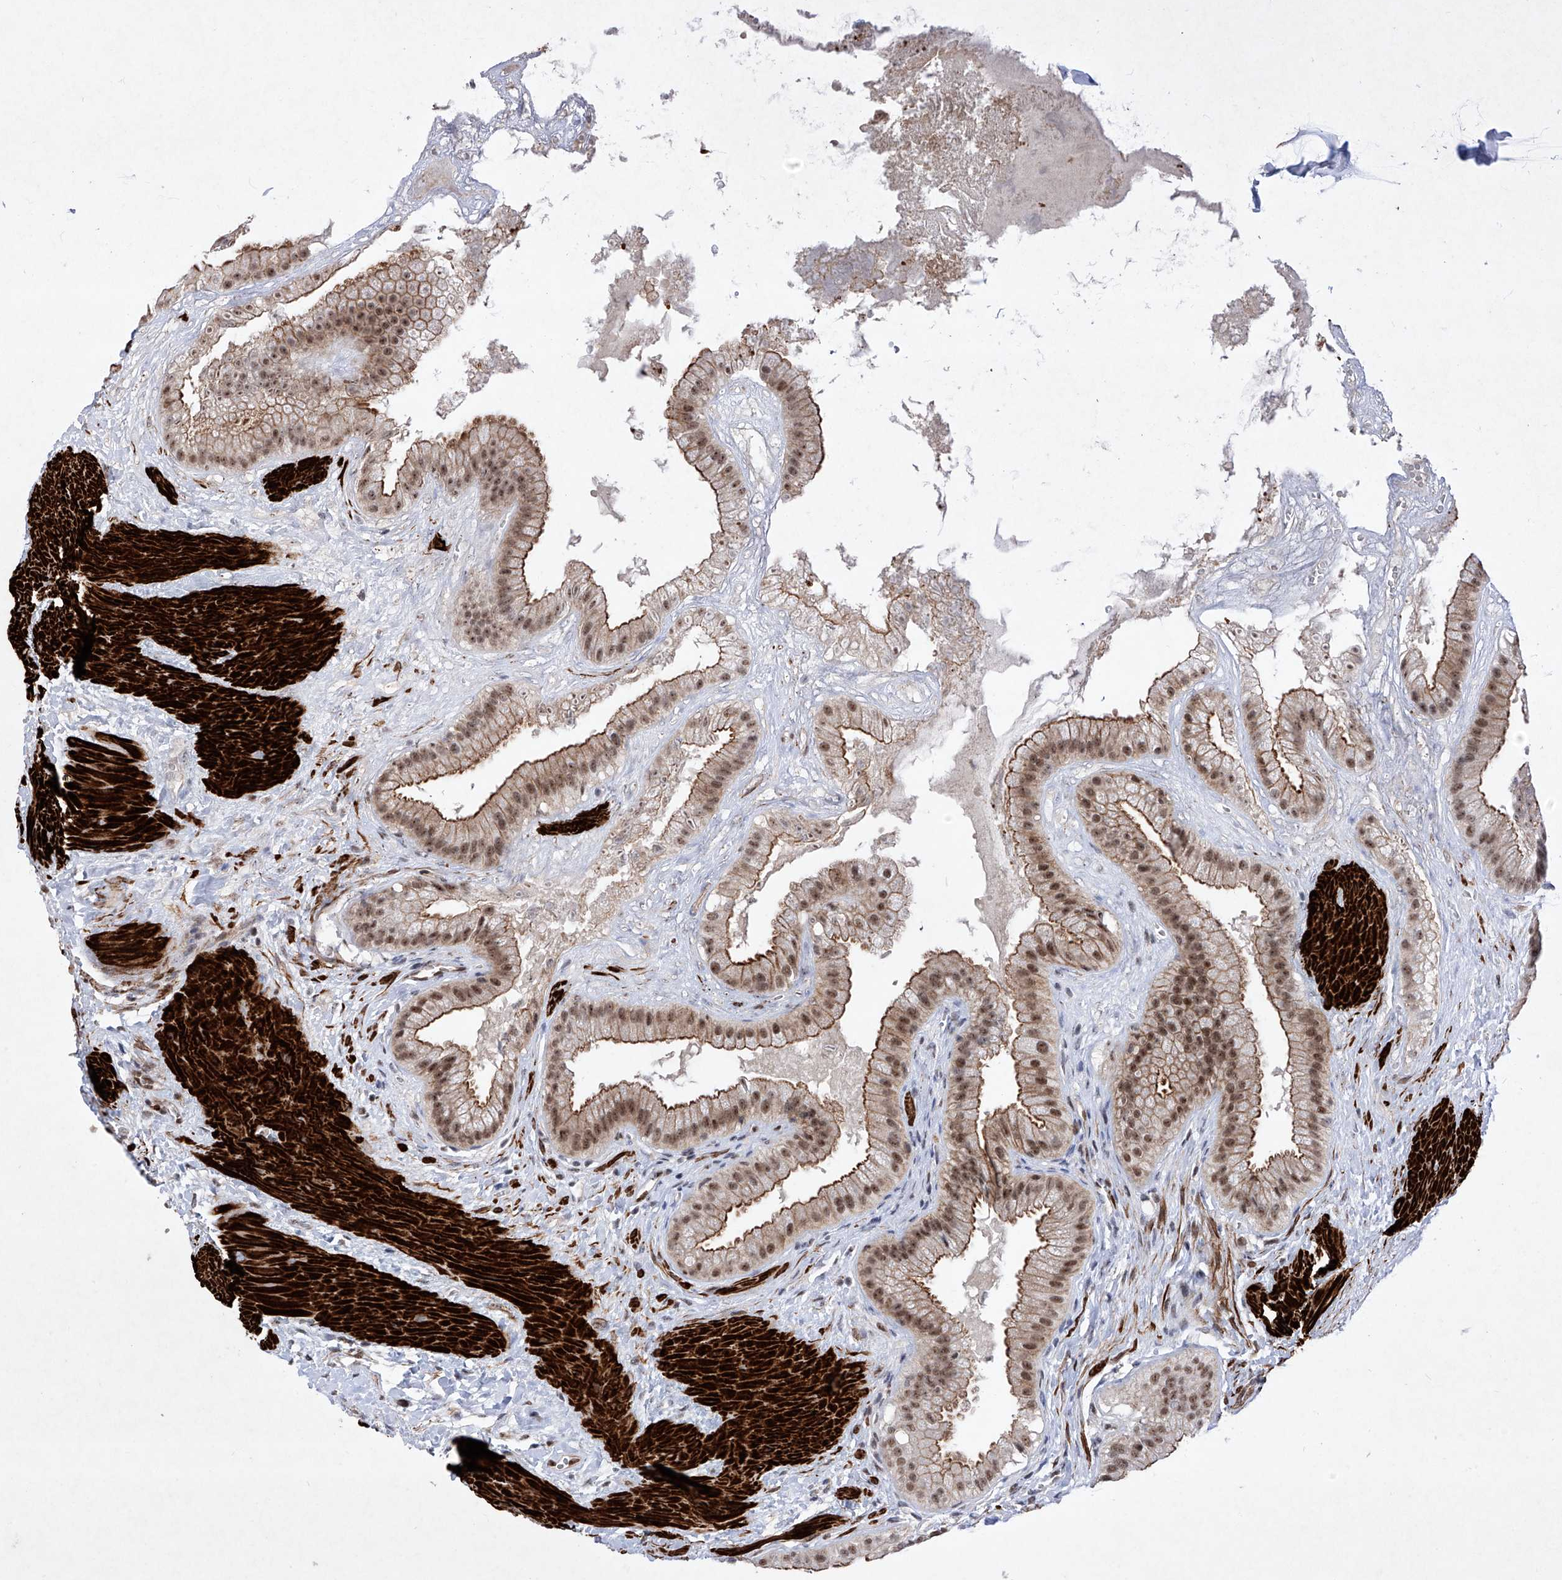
{"staining": {"intensity": "strong", "quantity": "25%-75%", "location": "cytoplasmic/membranous,nuclear"}, "tissue": "gallbladder", "cell_type": "Glandular cells", "image_type": "normal", "snomed": [{"axis": "morphology", "description": "Normal tissue, NOS"}, {"axis": "topography", "description": "Gallbladder"}], "caption": "Immunohistochemical staining of normal gallbladder displays strong cytoplasmic/membranous,nuclear protein positivity in approximately 25%-75% of glandular cells. (brown staining indicates protein expression, while blue staining denotes nuclei).", "gene": "NFATC4", "patient": {"sex": "male", "age": 55}}